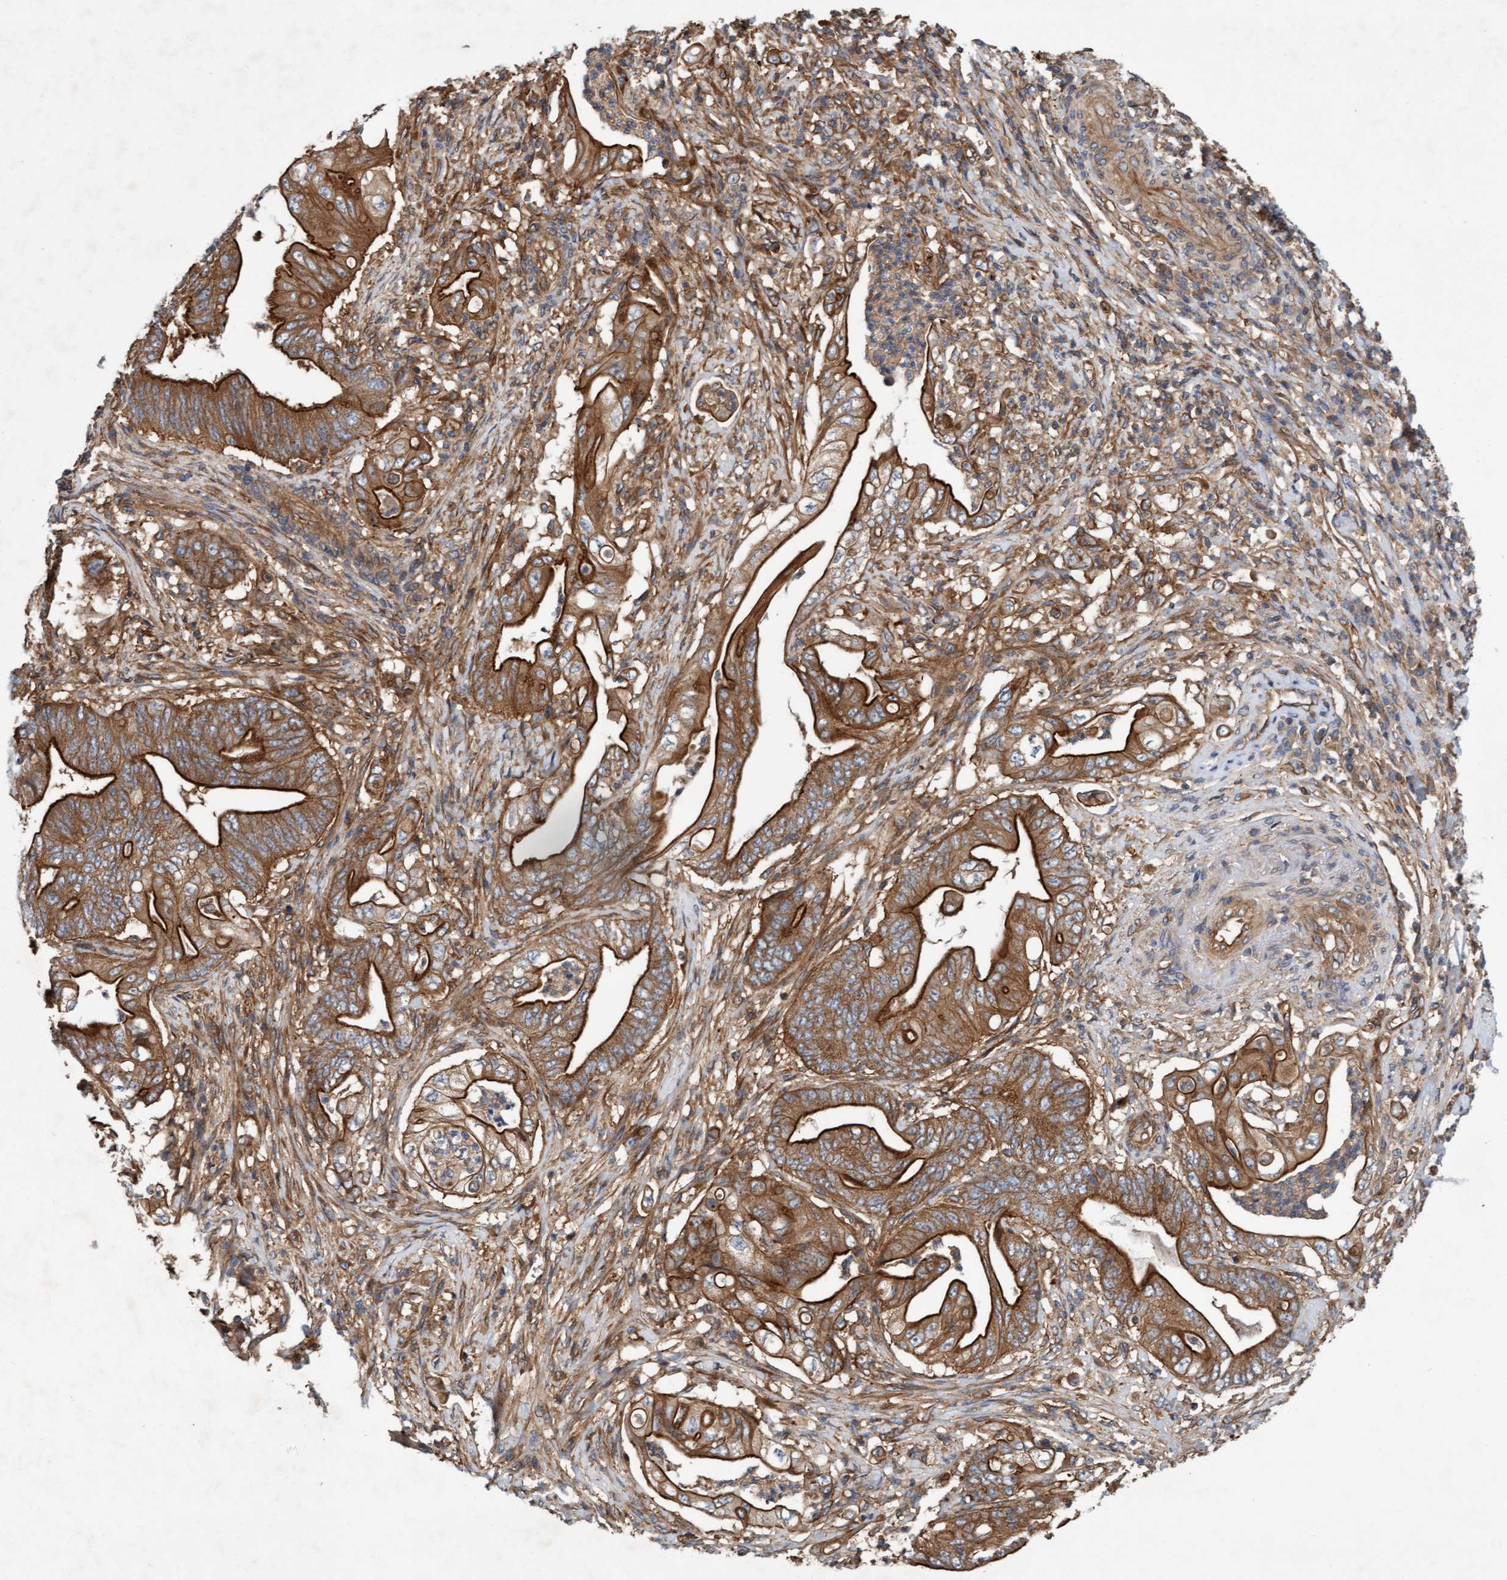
{"staining": {"intensity": "strong", "quantity": ">75%", "location": "cytoplasmic/membranous"}, "tissue": "stomach cancer", "cell_type": "Tumor cells", "image_type": "cancer", "snomed": [{"axis": "morphology", "description": "Adenocarcinoma, NOS"}, {"axis": "topography", "description": "Stomach"}], "caption": "Immunohistochemistry (IHC) photomicrograph of neoplastic tissue: human adenocarcinoma (stomach) stained using immunohistochemistry (IHC) reveals high levels of strong protein expression localized specifically in the cytoplasmic/membranous of tumor cells, appearing as a cytoplasmic/membranous brown color.", "gene": "ERAL1", "patient": {"sex": "female", "age": 73}}